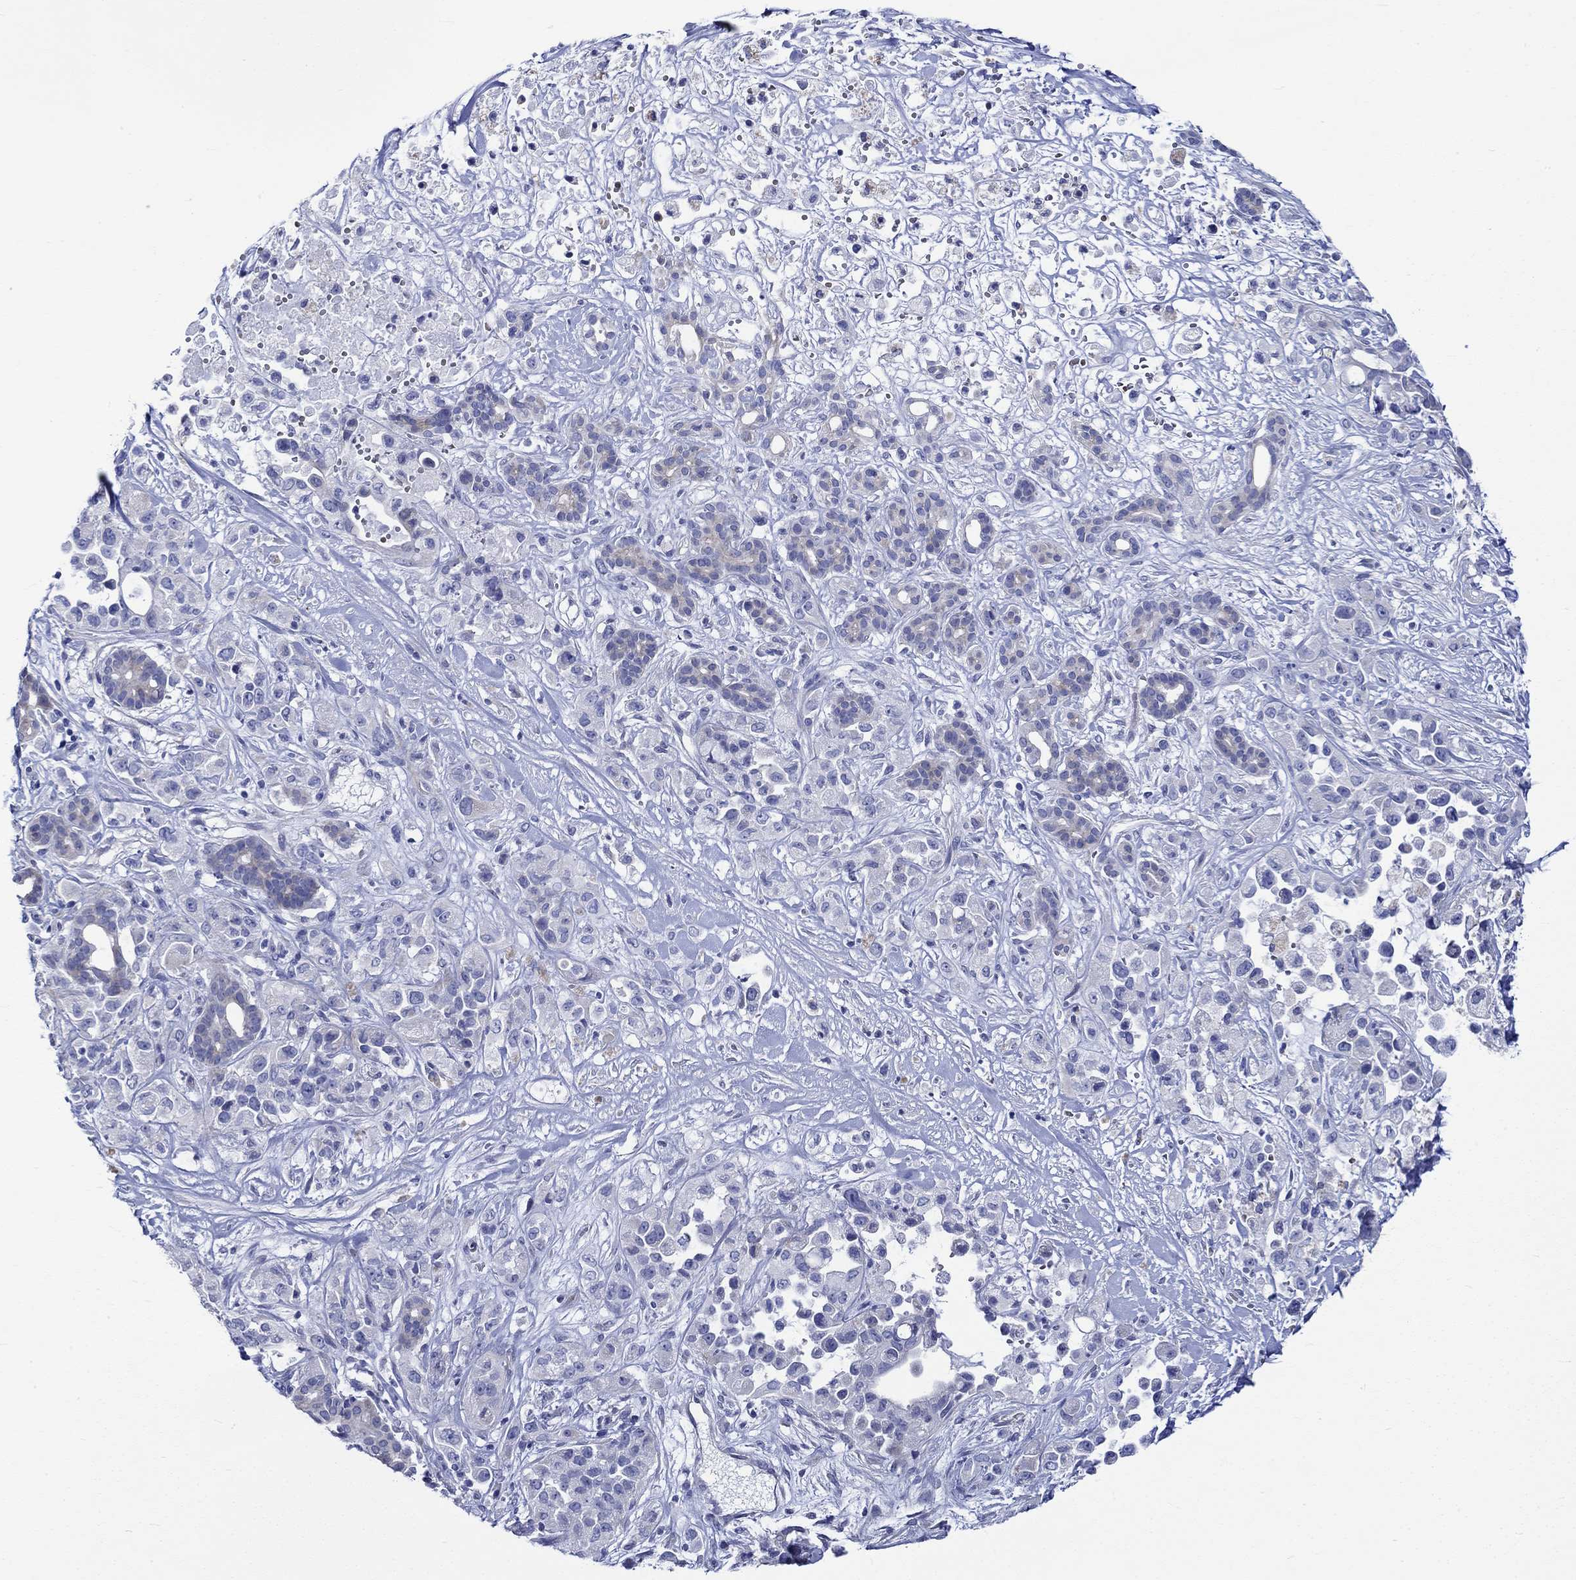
{"staining": {"intensity": "negative", "quantity": "none", "location": "none"}, "tissue": "pancreatic cancer", "cell_type": "Tumor cells", "image_type": "cancer", "snomed": [{"axis": "morphology", "description": "Adenocarcinoma, NOS"}, {"axis": "topography", "description": "Pancreas"}], "caption": "IHC image of human adenocarcinoma (pancreatic) stained for a protein (brown), which shows no positivity in tumor cells.", "gene": "NRIP3", "patient": {"sex": "male", "age": 44}}